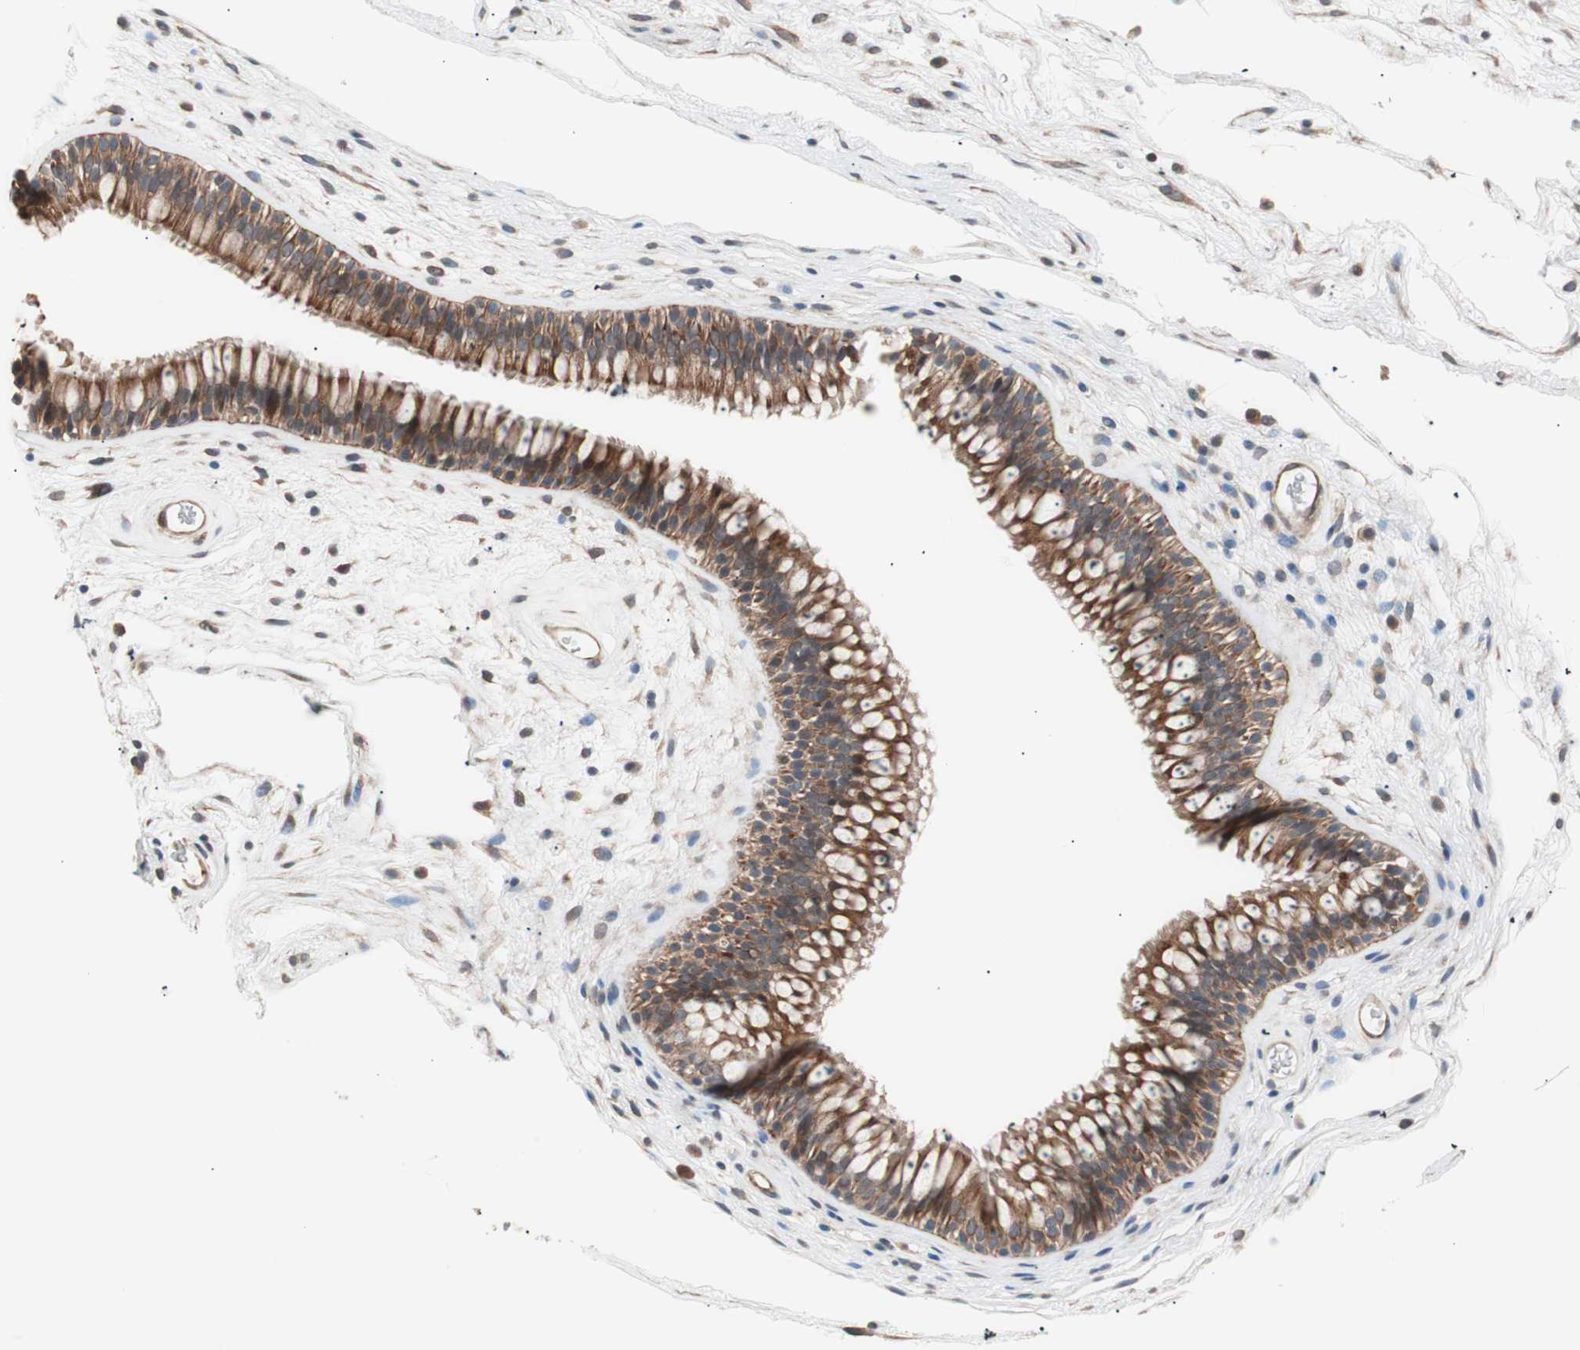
{"staining": {"intensity": "moderate", "quantity": ">75%", "location": "cytoplasmic/membranous"}, "tissue": "nasopharynx", "cell_type": "Respiratory epithelial cells", "image_type": "normal", "snomed": [{"axis": "morphology", "description": "Normal tissue, NOS"}, {"axis": "morphology", "description": "Inflammation, NOS"}, {"axis": "topography", "description": "Nasopharynx"}], "caption": "Normal nasopharynx displays moderate cytoplasmic/membranous staining in approximately >75% of respiratory epithelial cells, visualized by immunohistochemistry.", "gene": "SMG1", "patient": {"sex": "male", "age": 48}}